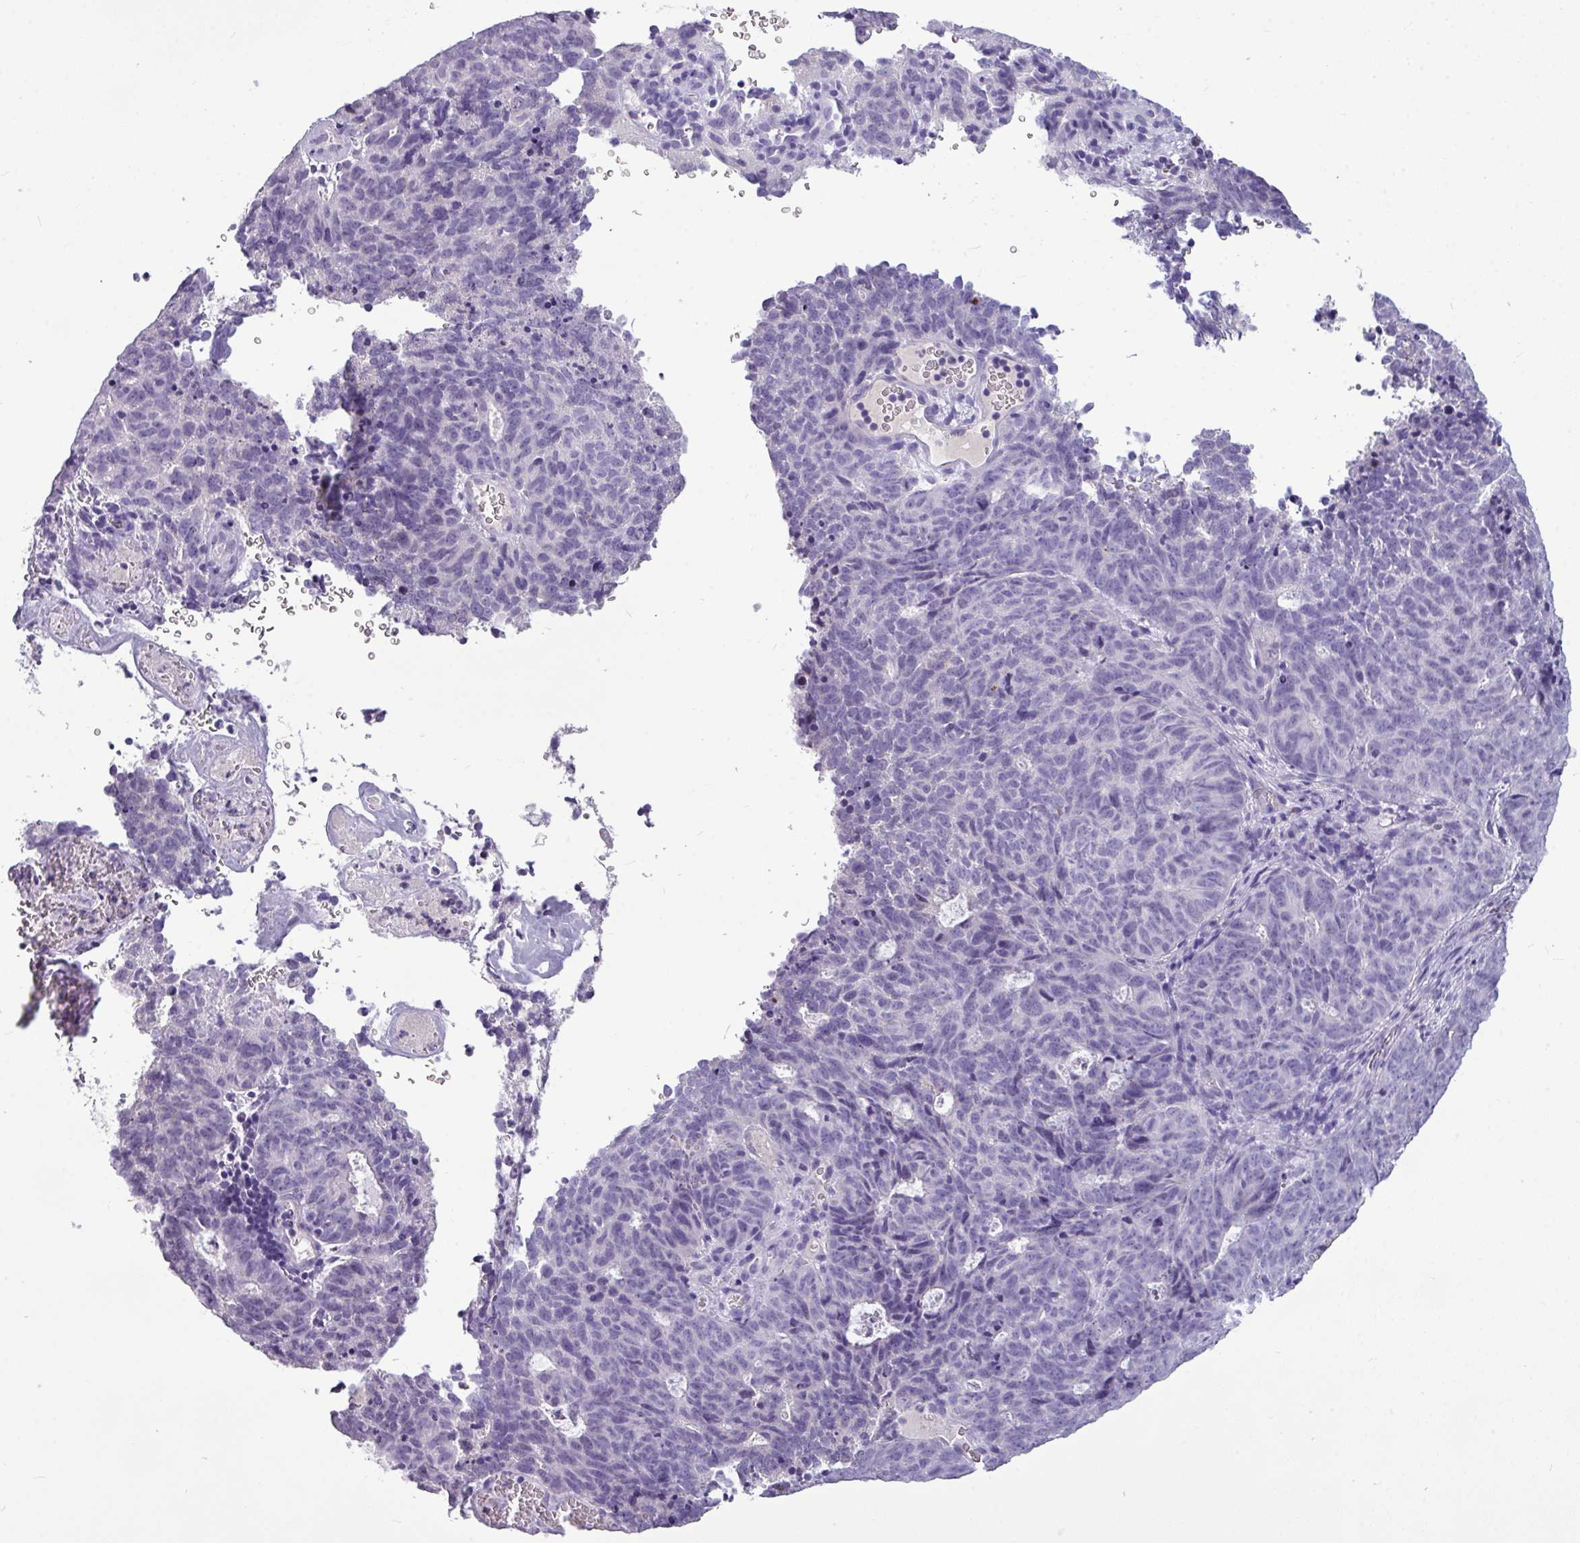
{"staining": {"intensity": "negative", "quantity": "none", "location": "none"}, "tissue": "cervical cancer", "cell_type": "Tumor cells", "image_type": "cancer", "snomed": [{"axis": "morphology", "description": "Adenocarcinoma, NOS"}, {"axis": "topography", "description": "Cervix"}], "caption": "Immunohistochemical staining of cervical cancer (adenocarcinoma) exhibits no significant expression in tumor cells.", "gene": "TMEM91", "patient": {"sex": "female", "age": 38}}